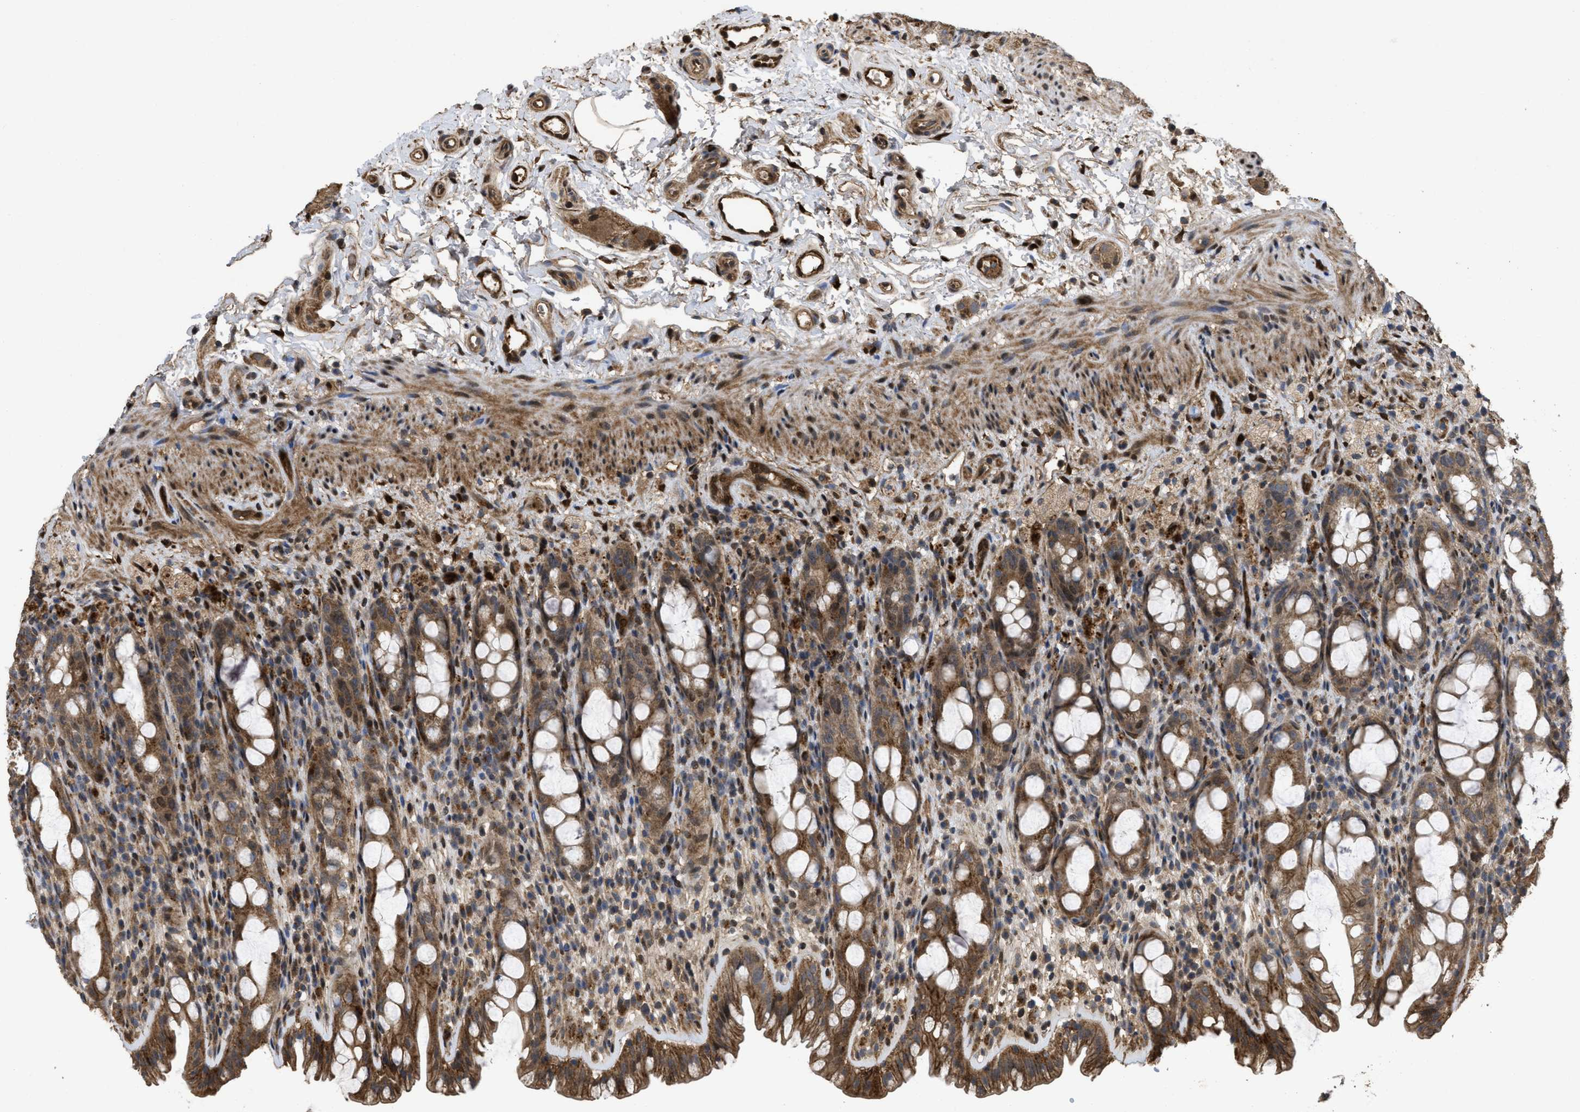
{"staining": {"intensity": "moderate", "quantity": ">75%", "location": "cytoplasmic/membranous,nuclear"}, "tissue": "rectum", "cell_type": "Glandular cells", "image_type": "normal", "snomed": [{"axis": "morphology", "description": "Normal tissue, NOS"}, {"axis": "topography", "description": "Rectum"}], "caption": "Normal rectum displays moderate cytoplasmic/membranous,nuclear positivity in about >75% of glandular cells, visualized by immunohistochemistry.", "gene": "CBR3", "patient": {"sex": "male", "age": 44}}